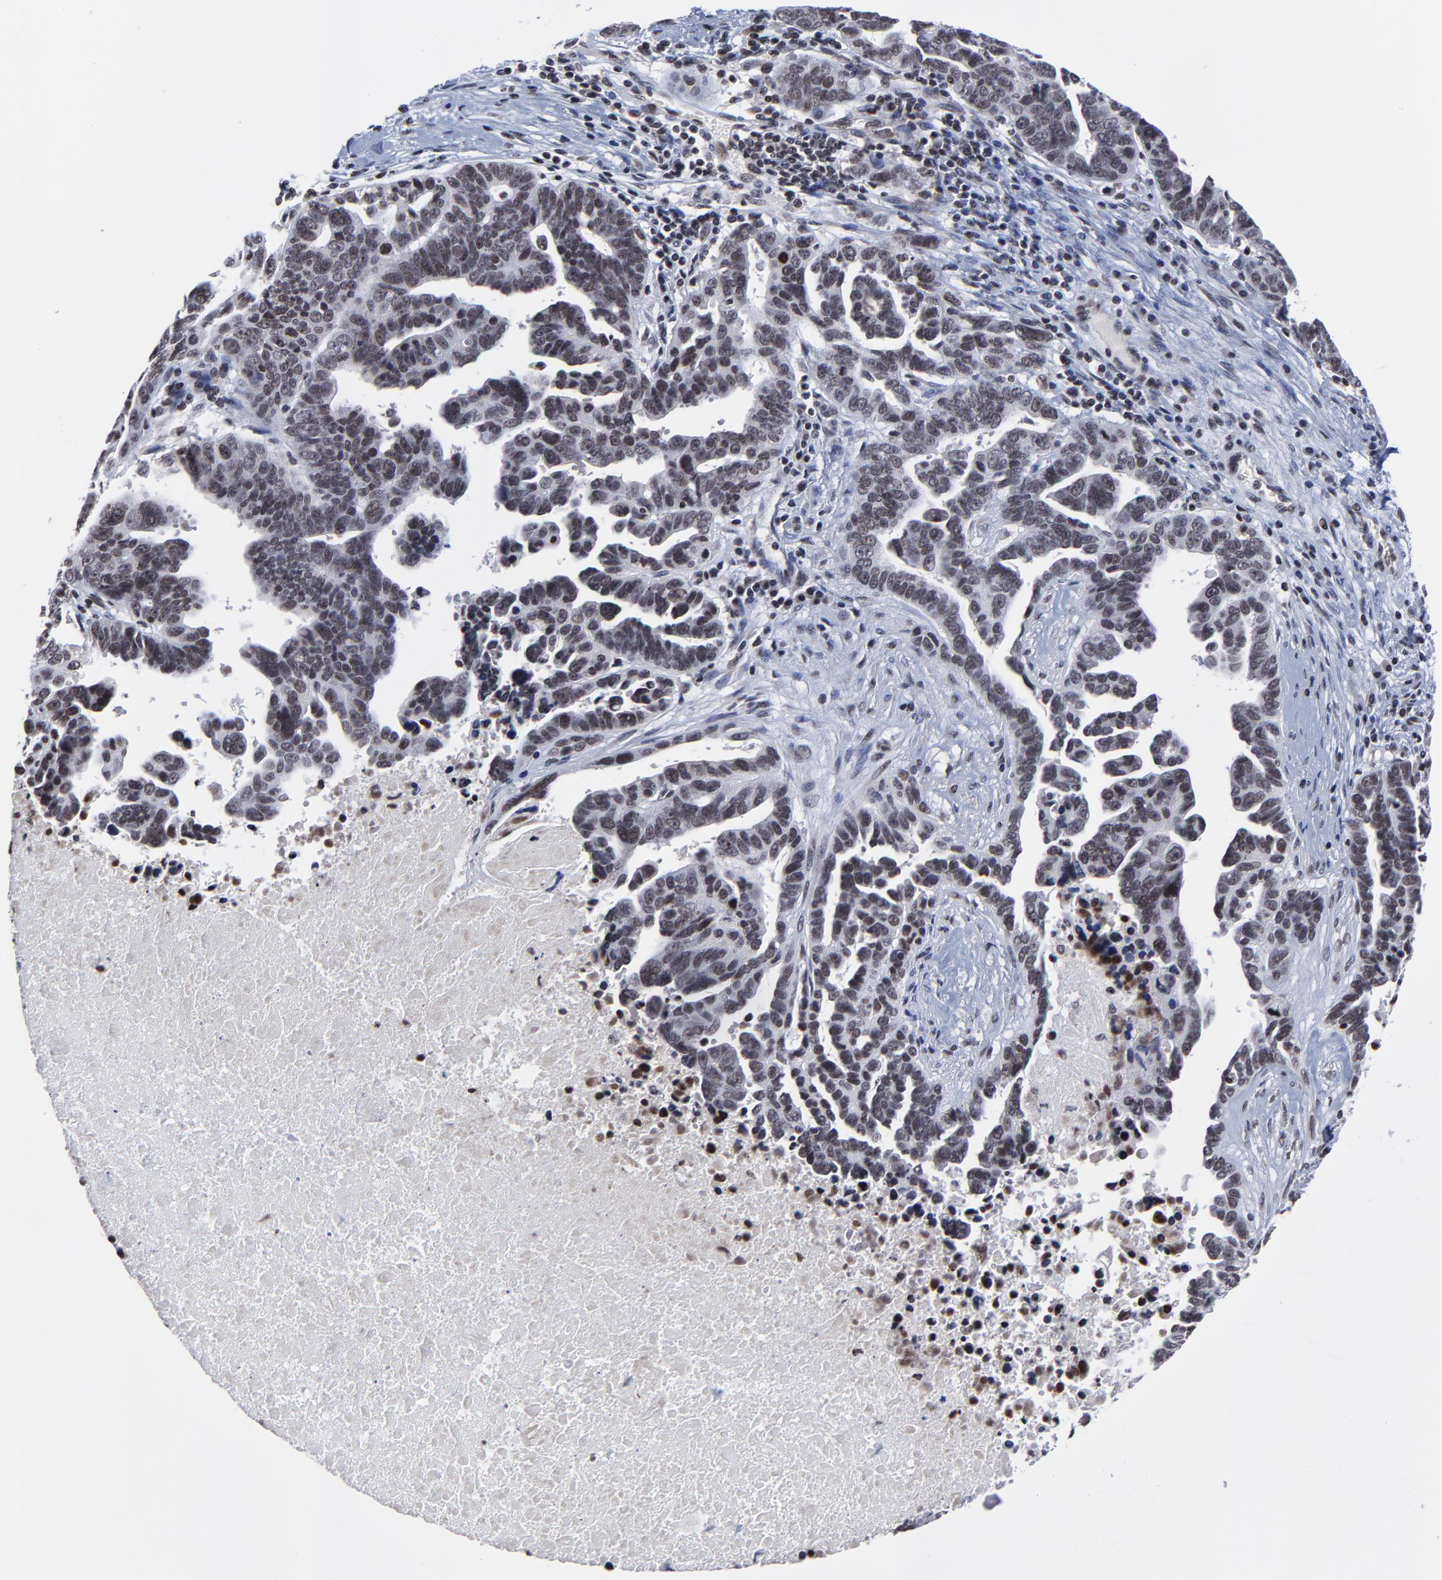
{"staining": {"intensity": "weak", "quantity": "25%-75%", "location": "cytoplasmic/membranous,nuclear"}, "tissue": "ovarian cancer", "cell_type": "Tumor cells", "image_type": "cancer", "snomed": [{"axis": "morphology", "description": "Carcinoma, endometroid"}, {"axis": "morphology", "description": "Cystadenocarcinoma, serous, NOS"}, {"axis": "topography", "description": "Ovary"}], "caption": "This histopathology image exhibits immunohistochemistry staining of human endometroid carcinoma (ovarian), with low weak cytoplasmic/membranous and nuclear staining in approximately 25%-75% of tumor cells.", "gene": "ZNF777", "patient": {"sex": "female", "age": 45}}